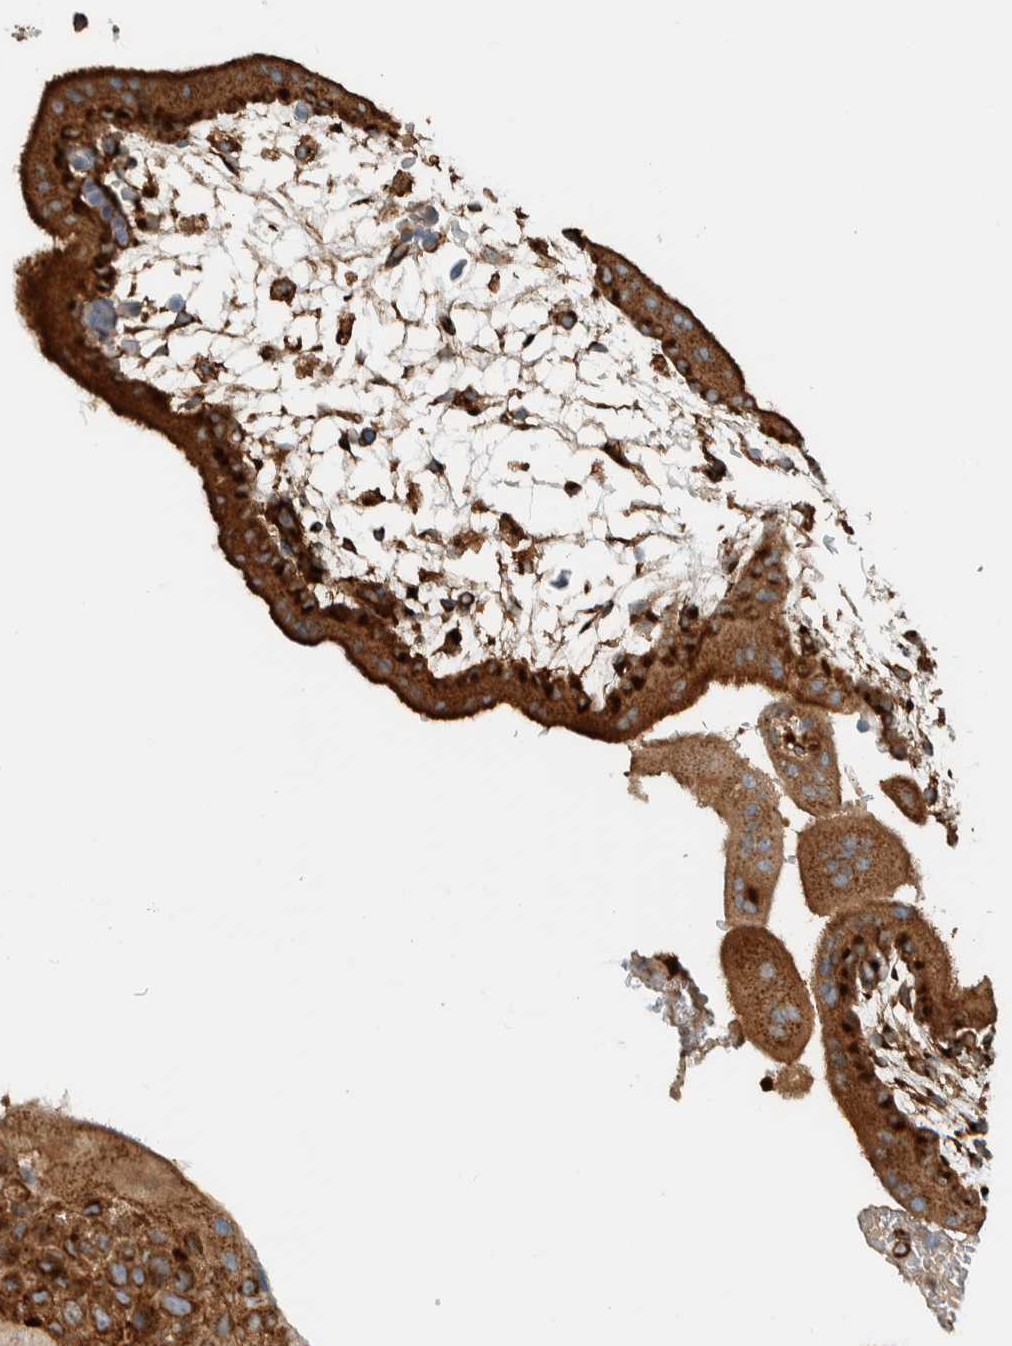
{"staining": {"intensity": "strong", "quantity": ">75%", "location": "cytoplasmic/membranous"}, "tissue": "placenta", "cell_type": "Decidual cells", "image_type": "normal", "snomed": [{"axis": "morphology", "description": "Normal tissue, NOS"}, {"axis": "topography", "description": "Placenta"}], "caption": "An image of human placenta stained for a protein displays strong cytoplasmic/membranous brown staining in decidual cells. Nuclei are stained in blue.", "gene": "EXOC7", "patient": {"sex": "female", "age": 35}}